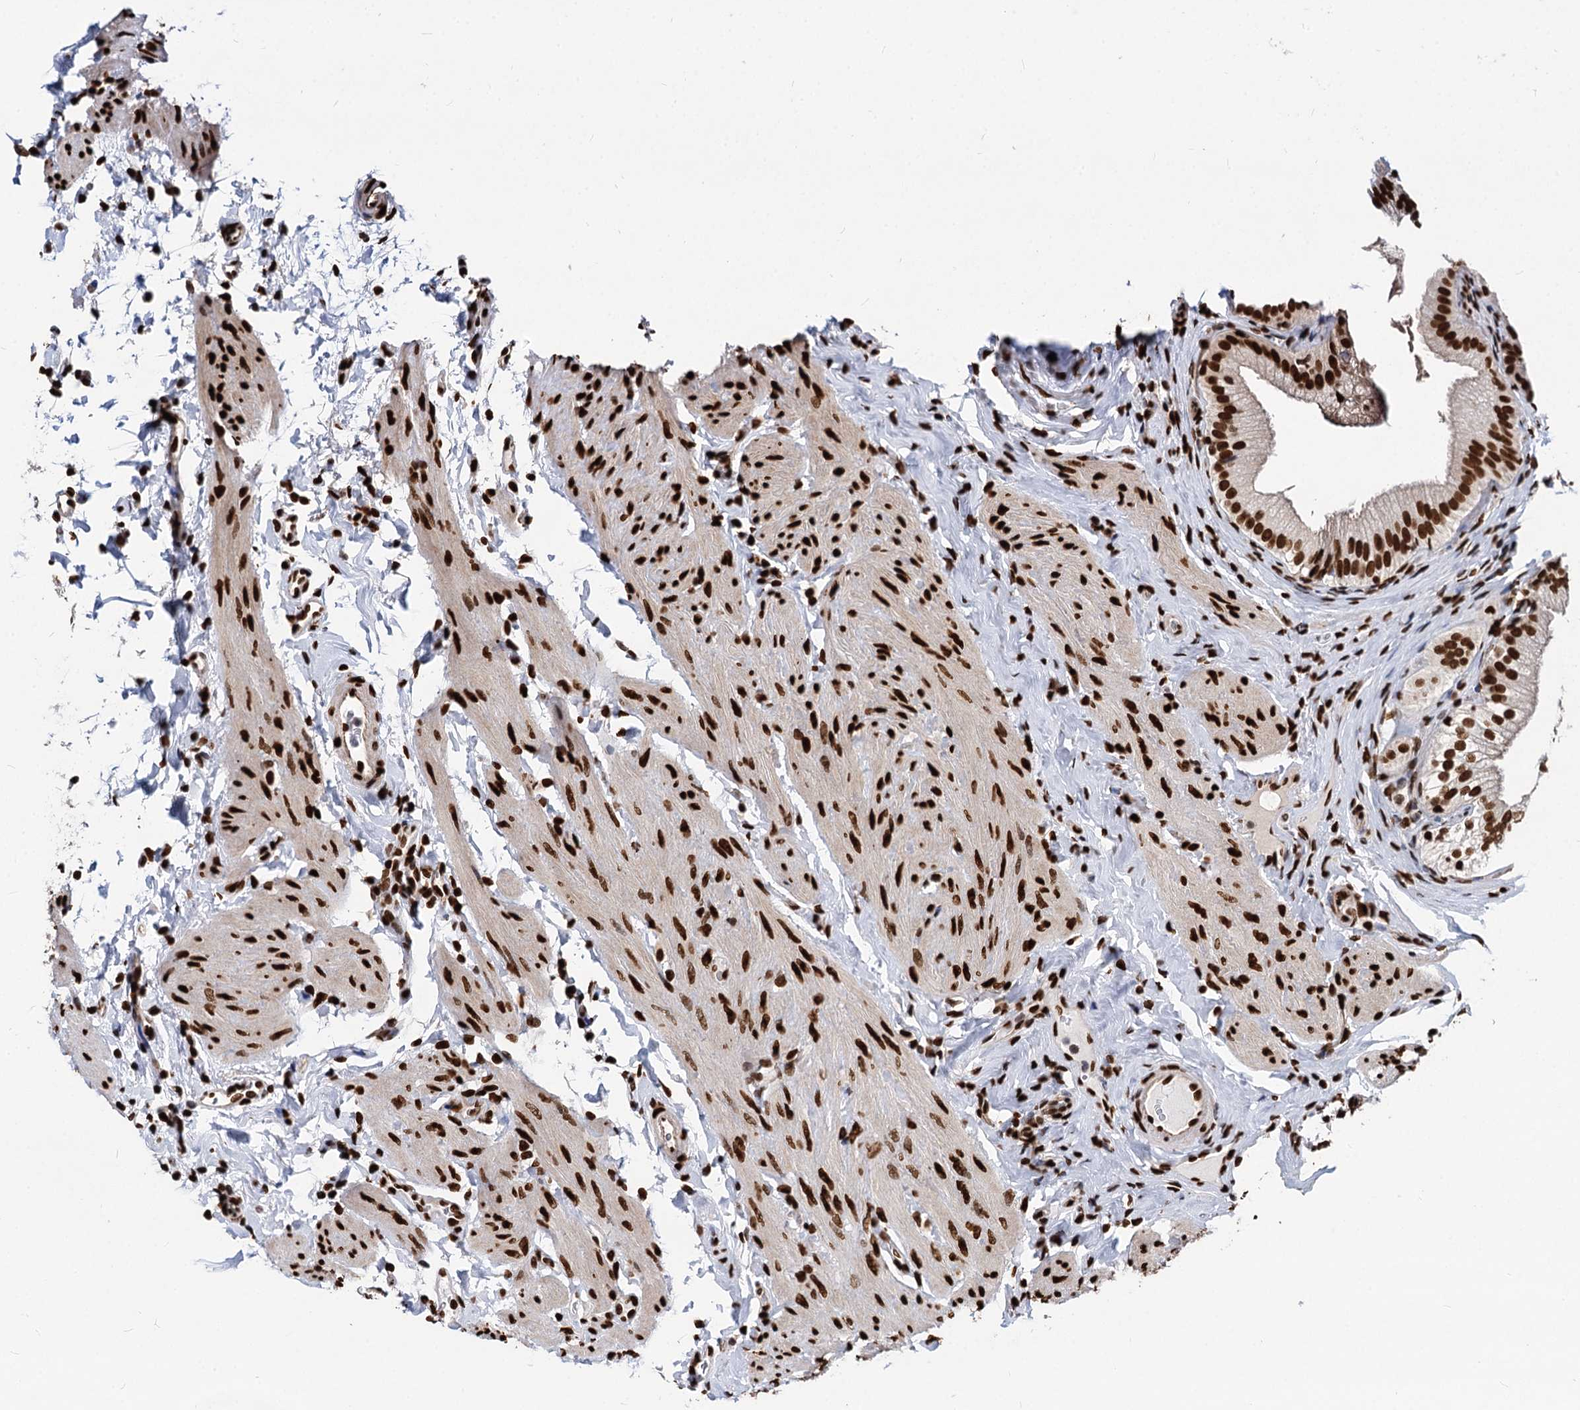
{"staining": {"intensity": "strong", "quantity": ">75%", "location": "nuclear"}, "tissue": "gallbladder", "cell_type": "Glandular cells", "image_type": "normal", "snomed": [{"axis": "morphology", "description": "Normal tissue, NOS"}, {"axis": "topography", "description": "Gallbladder"}], "caption": "This is an image of IHC staining of benign gallbladder, which shows strong expression in the nuclear of glandular cells.", "gene": "MECP2", "patient": {"sex": "female", "age": 30}}